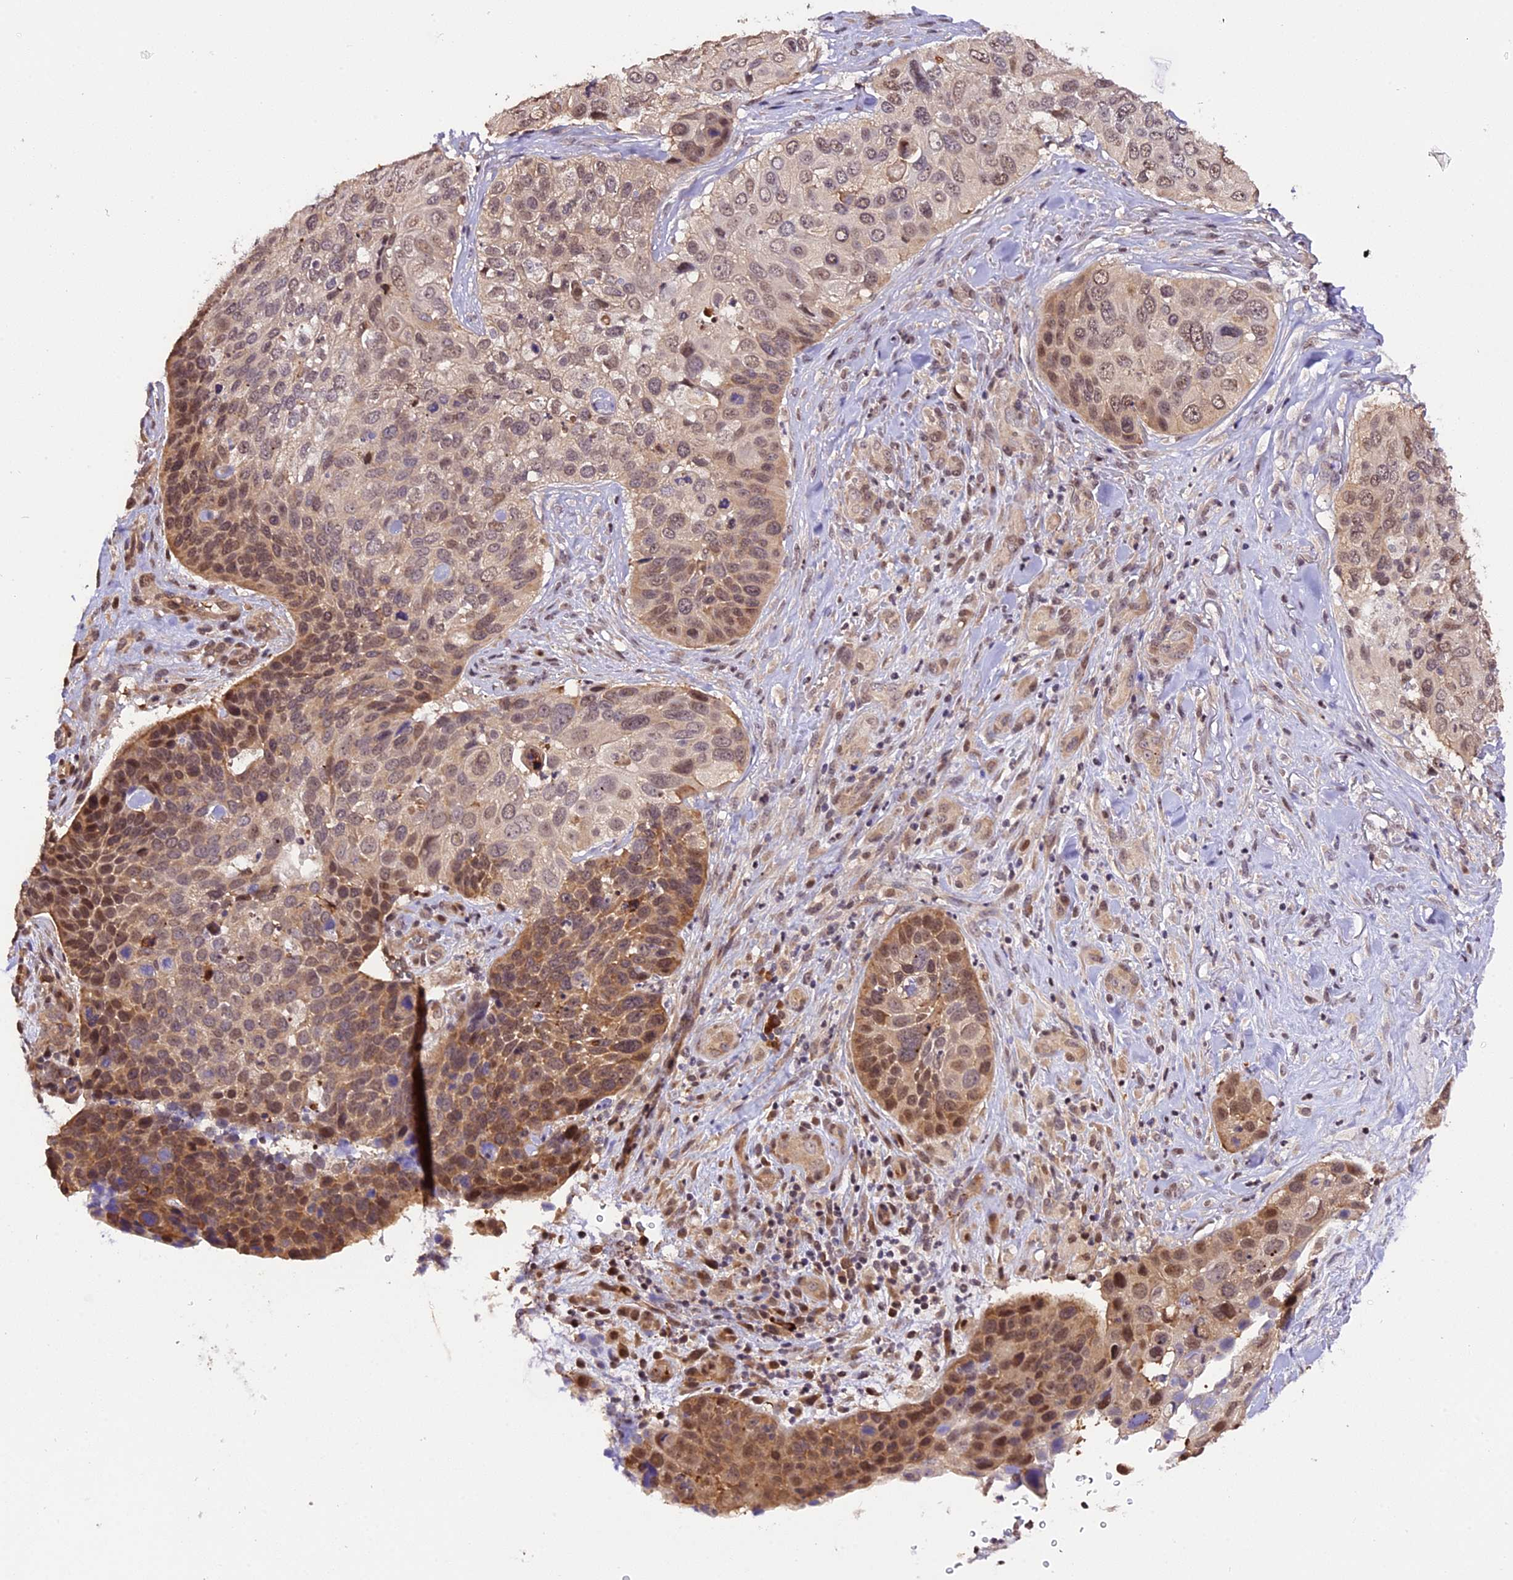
{"staining": {"intensity": "moderate", "quantity": "25%-75%", "location": "cytoplasmic/membranous,nuclear"}, "tissue": "skin cancer", "cell_type": "Tumor cells", "image_type": "cancer", "snomed": [{"axis": "morphology", "description": "Basal cell carcinoma"}, {"axis": "topography", "description": "Skin"}], "caption": "Moderate cytoplasmic/membranous and nuclear positivity is seen in approximately 25%-75% of tumor cells in skin cancer (basal cell carcinoma).", "gene": "HERPUD1", "patient": {"sex": "female", "age": 74}}